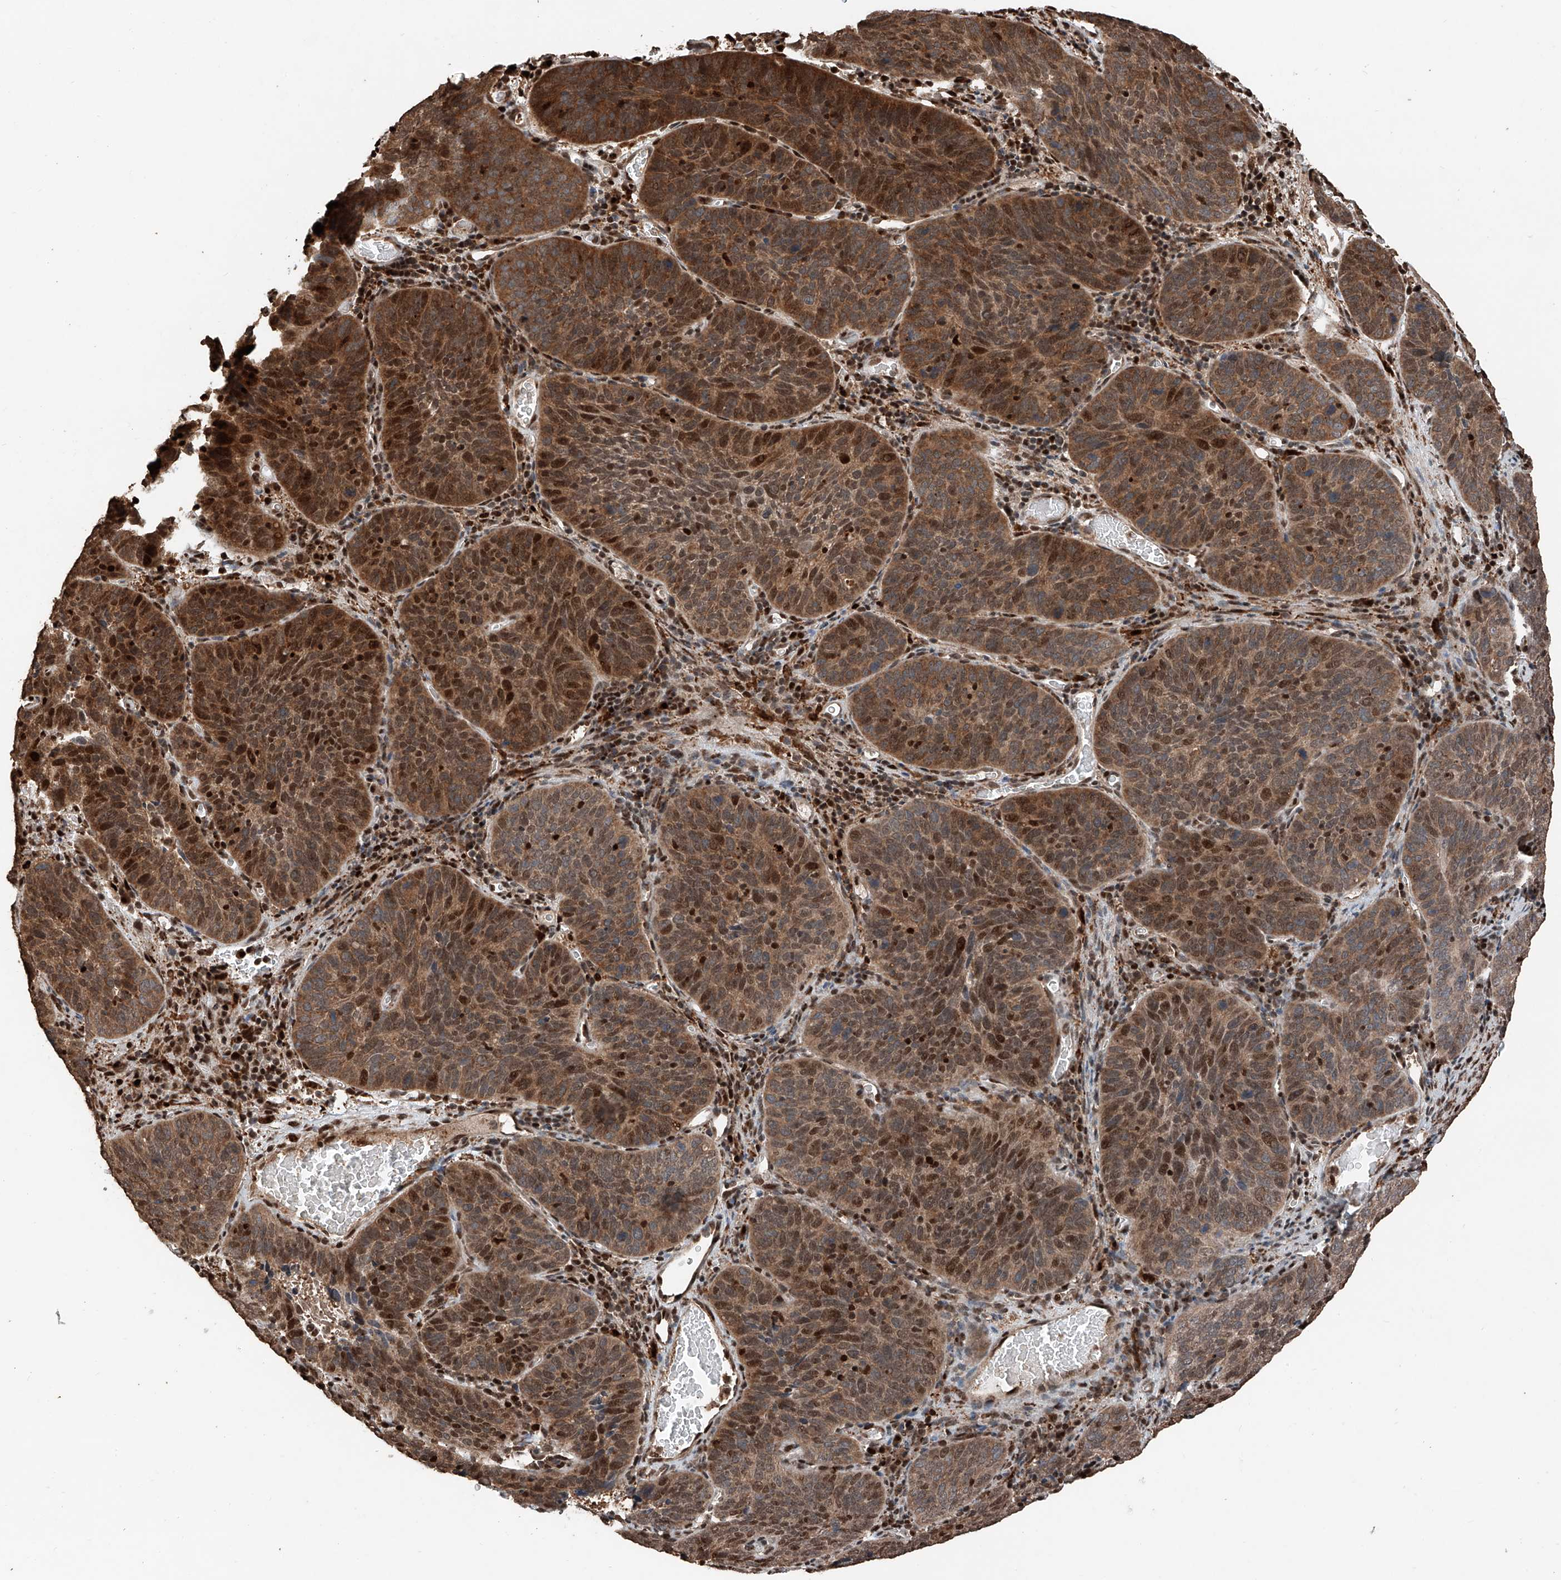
{"staining": {"intensity": "moderate", "quantity": ">75%", "location": "cytoplasmic/membranous,nuclear"}, "tissue": "cervical cancer", "cell_type": "Tumor cells", "image_type": "cancer", "snomed": [{"axis": "morphology", "description": "Squamous cell carcinoma, NOS"}, {"axis": "topography", "description": "Cervix"}], "caption": "Cervical cancer (squamous cell carcinoma) tissue reveals moderate cytoplasmic/membranous and nuclear expression in approximately >75% of tumor cells", "gene": "RMND1", "patient": {"sex": "female", "age": 60}}